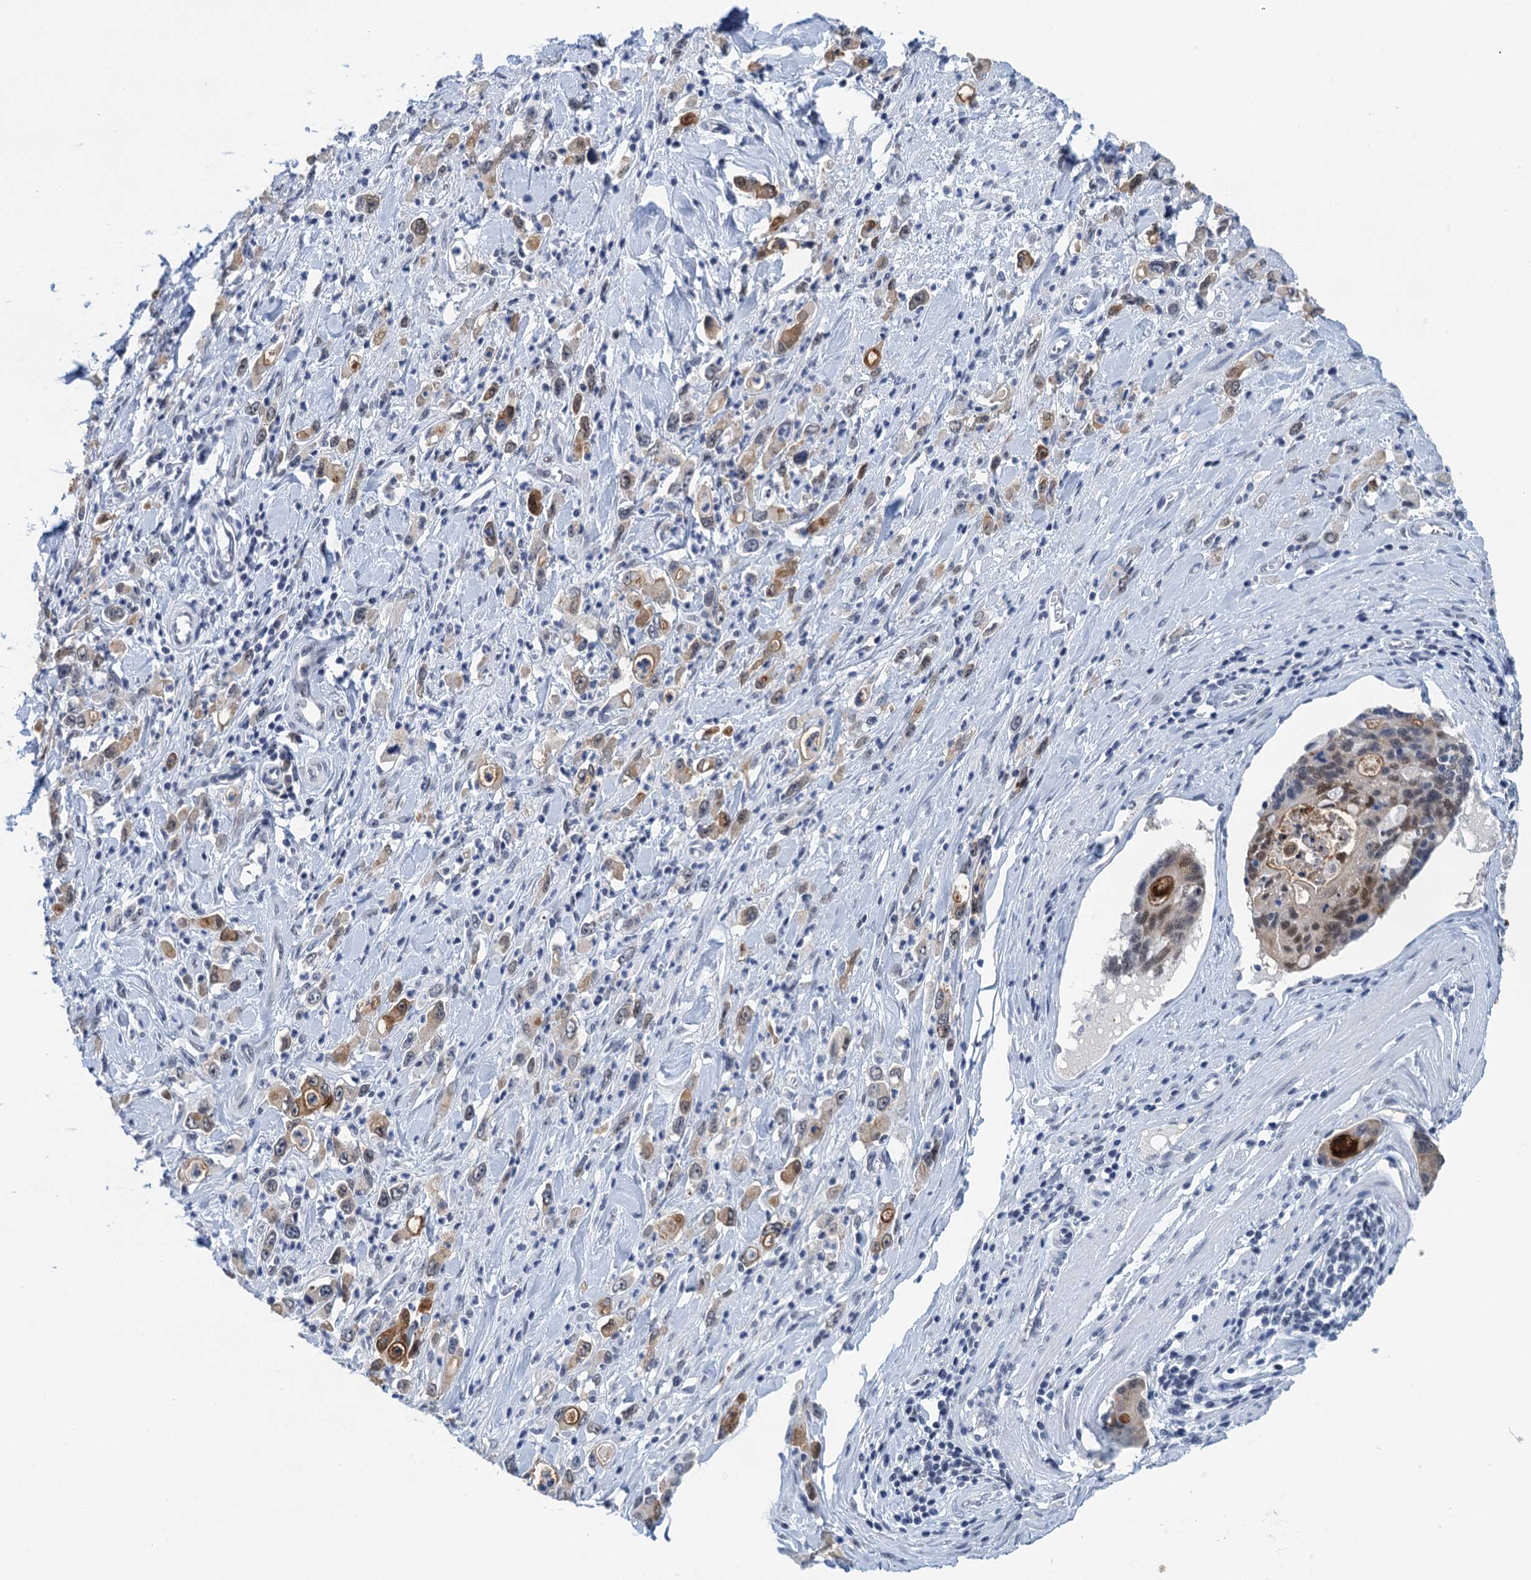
{"staining": {"intensity": "moderate", "quantity": "25%-75%", "location": "cytoplasmic/membranous"}, "tissue": "stomach cancer", "cell_type": "Tumor cells", "image_type": "cancer", "snomed": [{"axis": "morphology", "description": "Adenocarcinoma, NOS"}, {"axis": "topography", "description": "Stomach, lower"}], "caption": "Stomach adenocarcinoma tissue reveals moderate cytoplasmic/membranous positivity in approximately 25%-75% of tumor cells", "gene": "EPS8L1", "patient": {"sex": "female", "age": 43}}